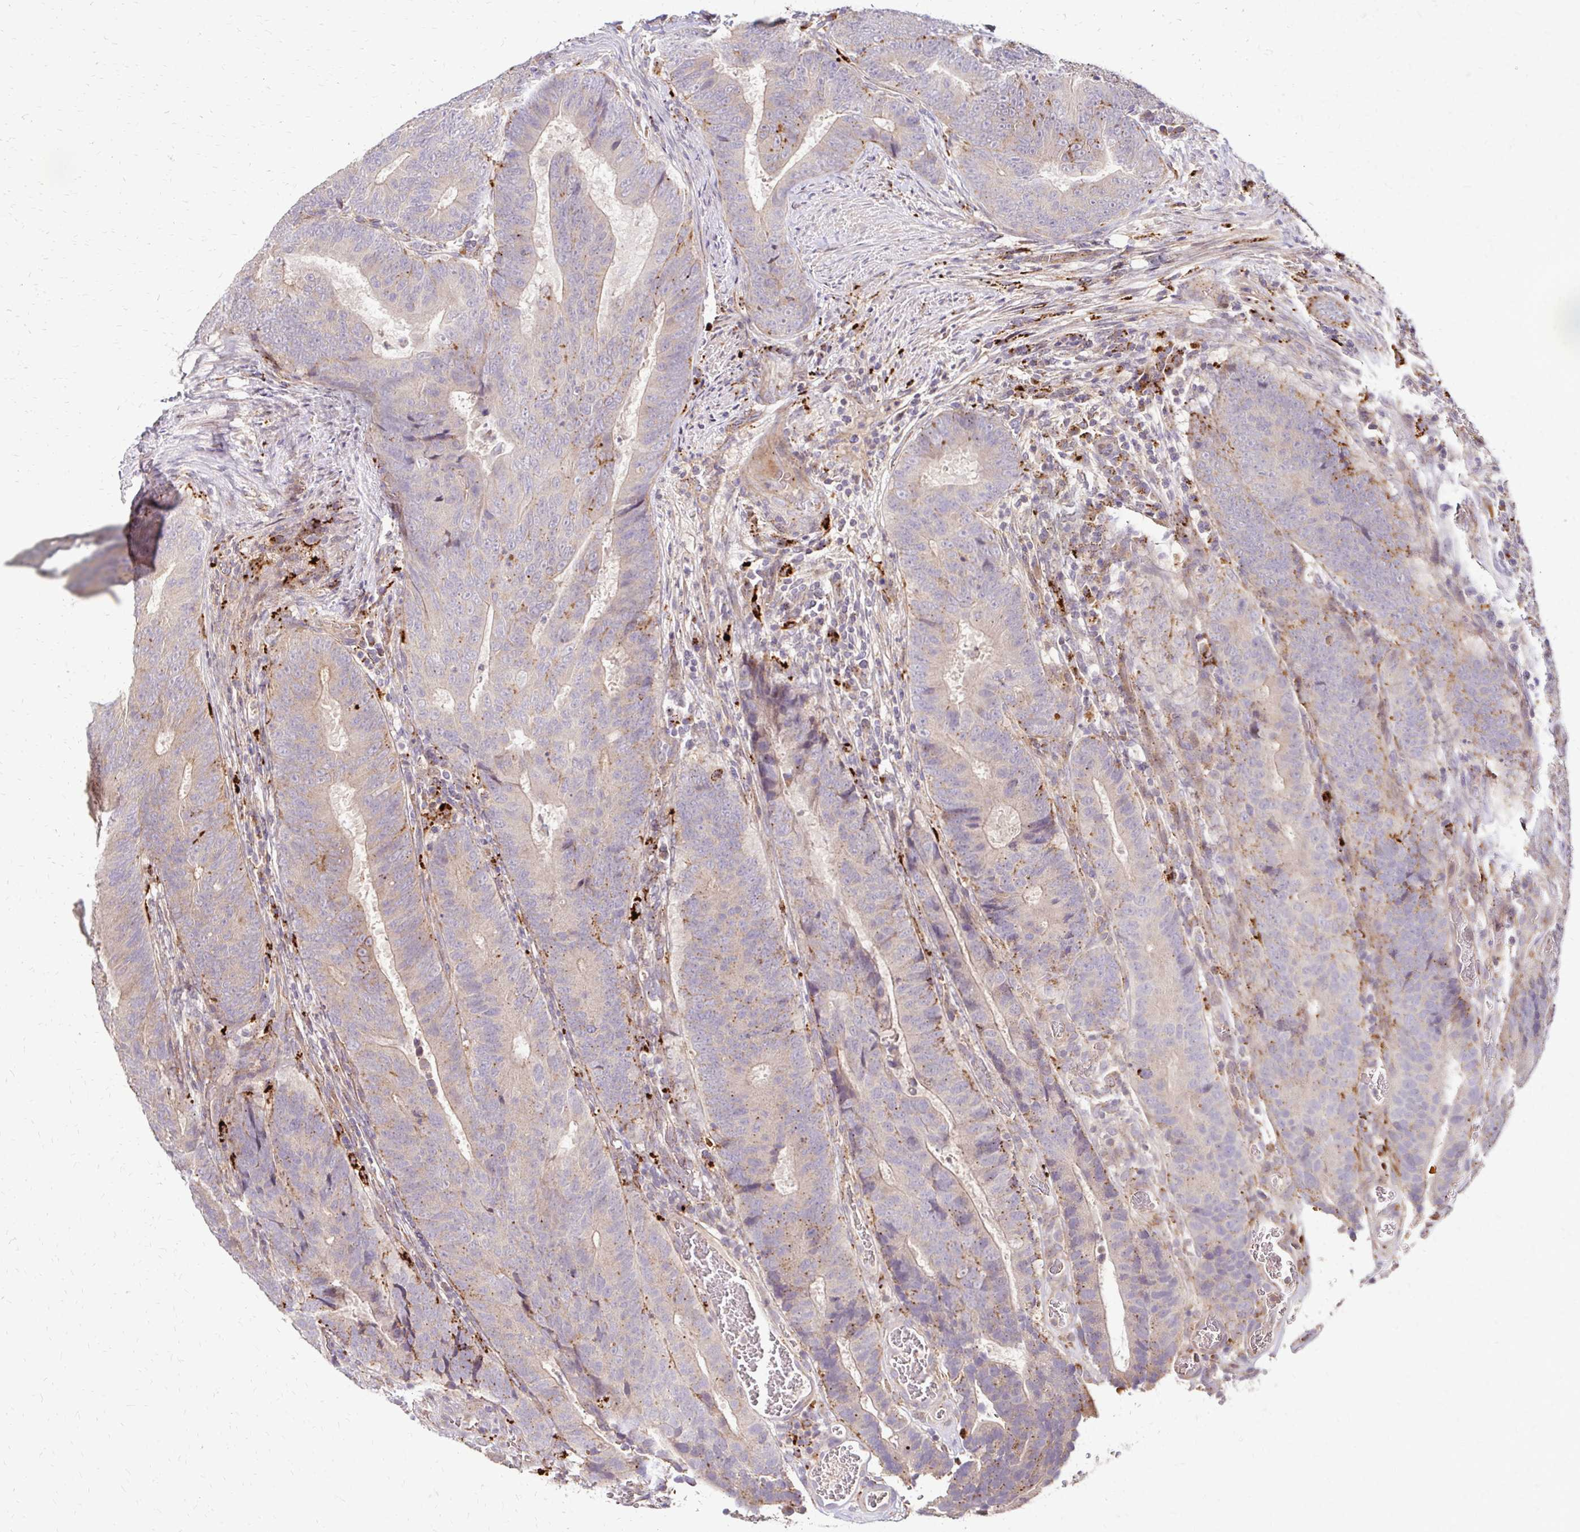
{"staining": {"intensity": "weak", "quantity": "<25%", "location": "cytoplasmic/membranous"}, "tissue": "colorectal cancer", "cell_type": "Tumor cells", "image_type": "cancer", "snomed": [{"axis": "morphology", "description": "Adenocarcinoma, NOS"}, {"axis": "topography", "description": "Colon"}], "caption": "This histopathology image is of colorectal adenocarcinoma stained with immunohistochemistry (IHC) to label a protein in brown with the nuclei are counter-stained blue. There is no positivity in tumor cells. (Stains: DAB immunohistochemistry (IHC) with hematoxylin counter stain, Microscopy: brightfield microscopy at high magnification).", "gene": "IDUA", "patient": {"sex": "female", "age": 48}}